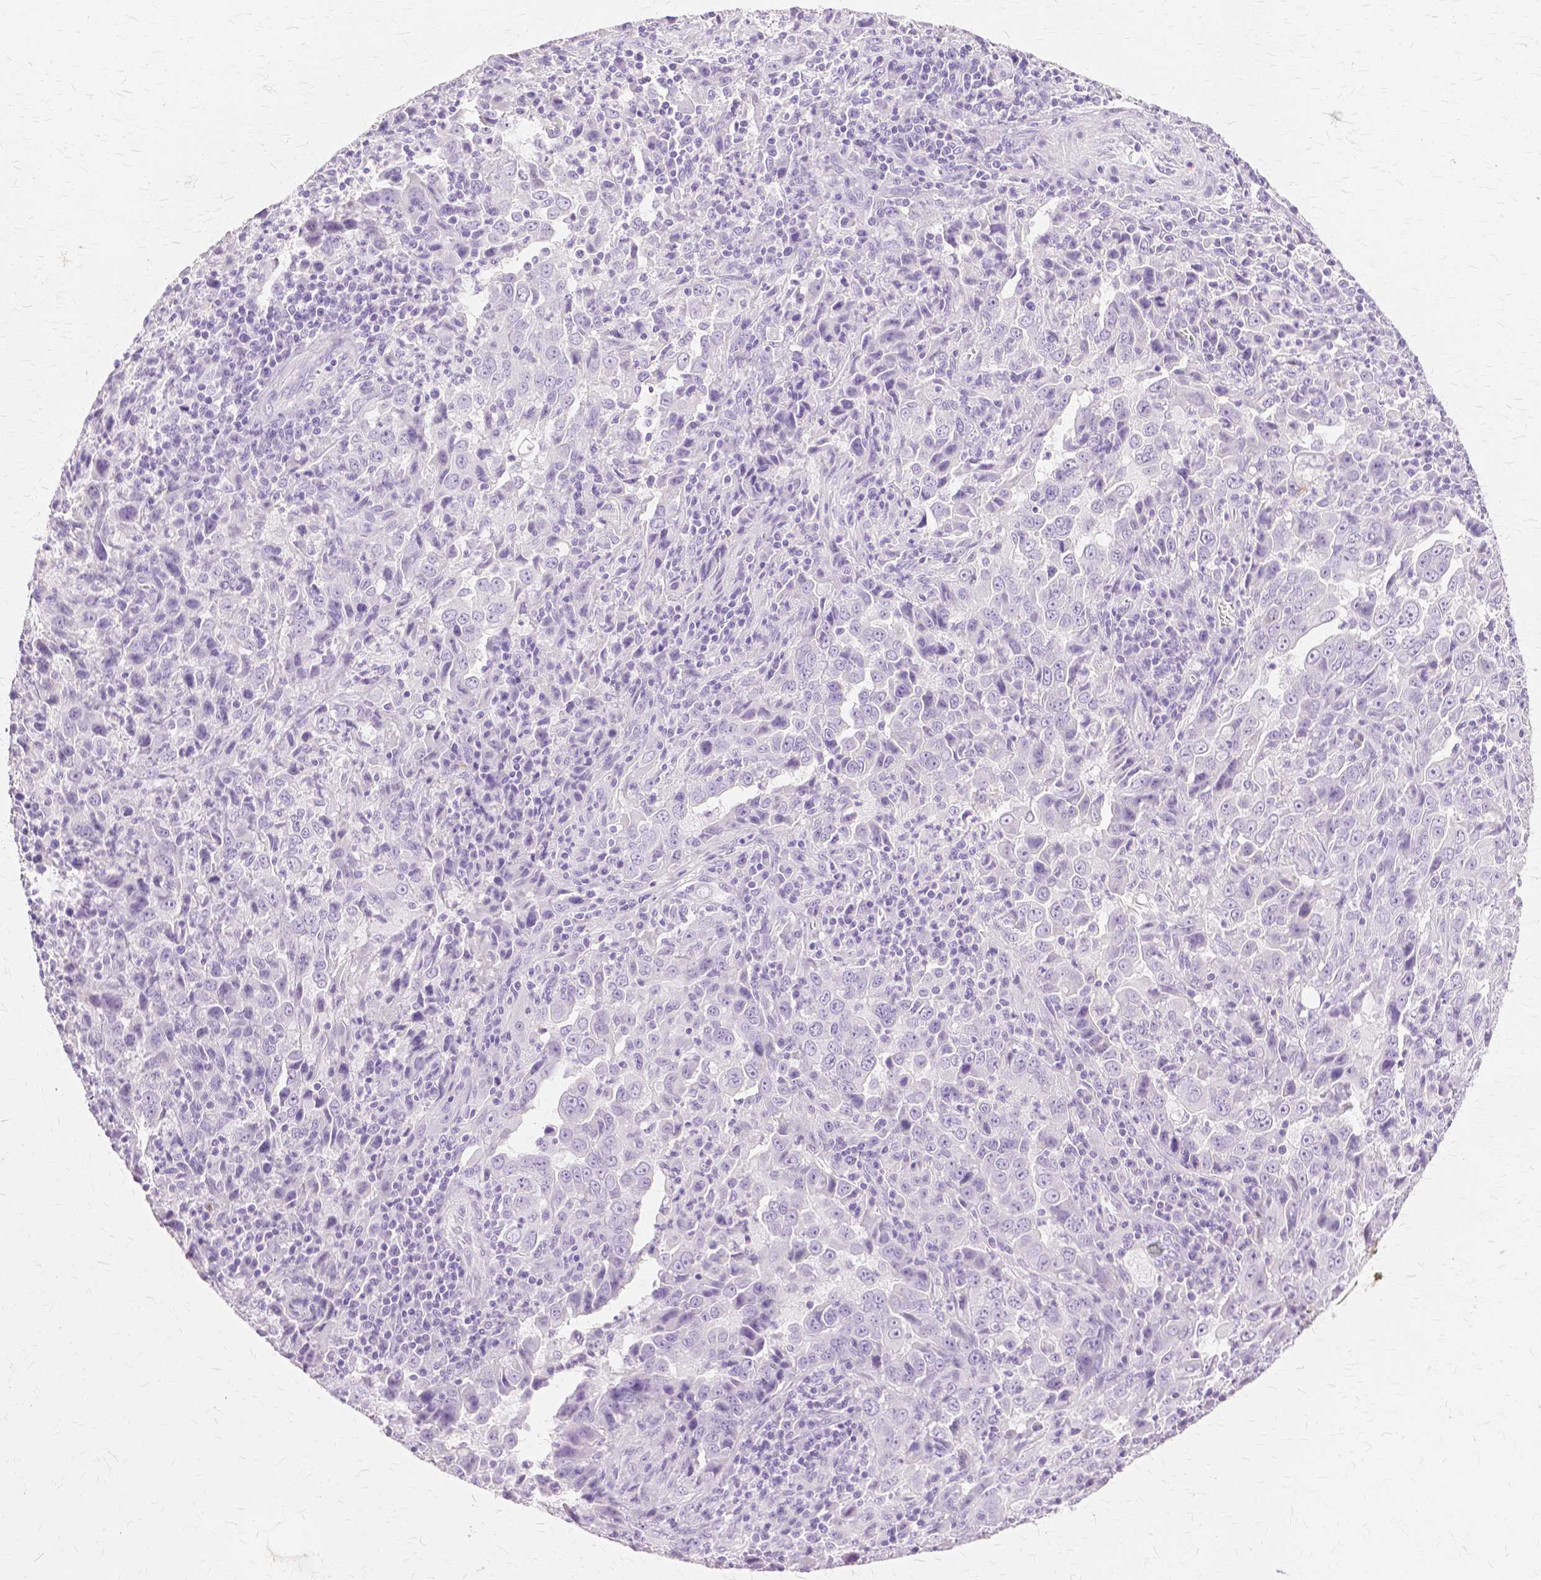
{"staining": {"intensity": "negative", "quantity": "none", "location": "none"}, "tissue": "lung cancer", "cell_type": "Tumor cells", "image_type": "cancer", "snomed": [{"axis": "morphology", "description": "Adenocarcinoma, NOS"}, {"axis": "topography", "description": "Lung"}], "caption": "DAB immunohistochemical staining of human lung cancer reveals no significant positivity in tumor cells.", "gene": "TGM1", "patient": {"sex": "male", "age": 67}}